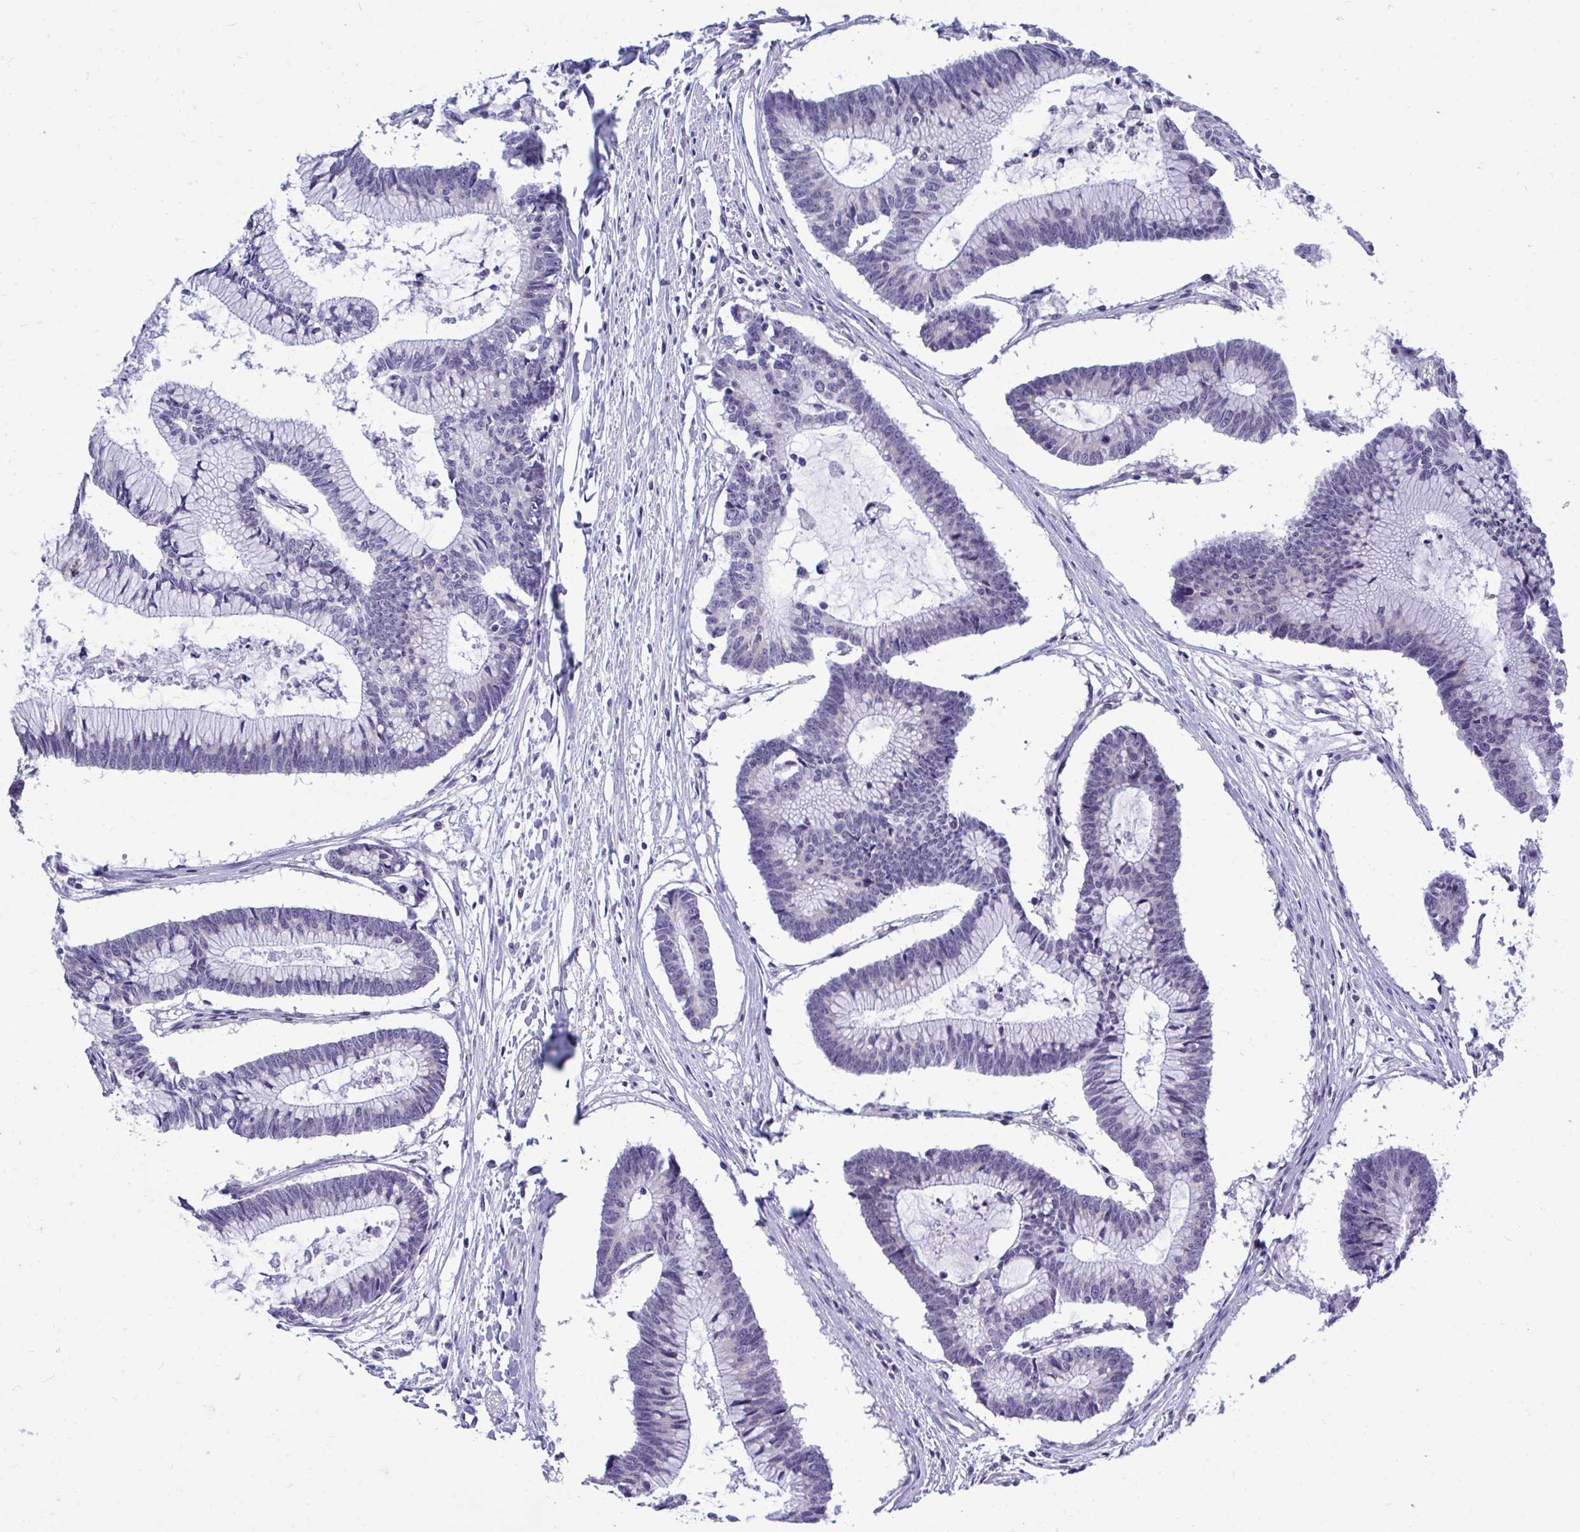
{"staining": {"intensity": "negative", "quantity": "none", "location": "none"}, "tissue": "colorectal cancer", "cell_type": "Tumor cells", "image_type": "cancer", "snomed": [{"axis": "morphology", "description": "Adenocarcinoma, NOS"}, {"axis": "topography", "description": "Colon"}], "caption": "Immunohistochemistry micrograph of adenocarcinoma (colorectal) stained for a protein (brown), which displays no positivity in tumor cells.", "gene": "PIGK", "patient": {"sex": "female", "age": 78}}